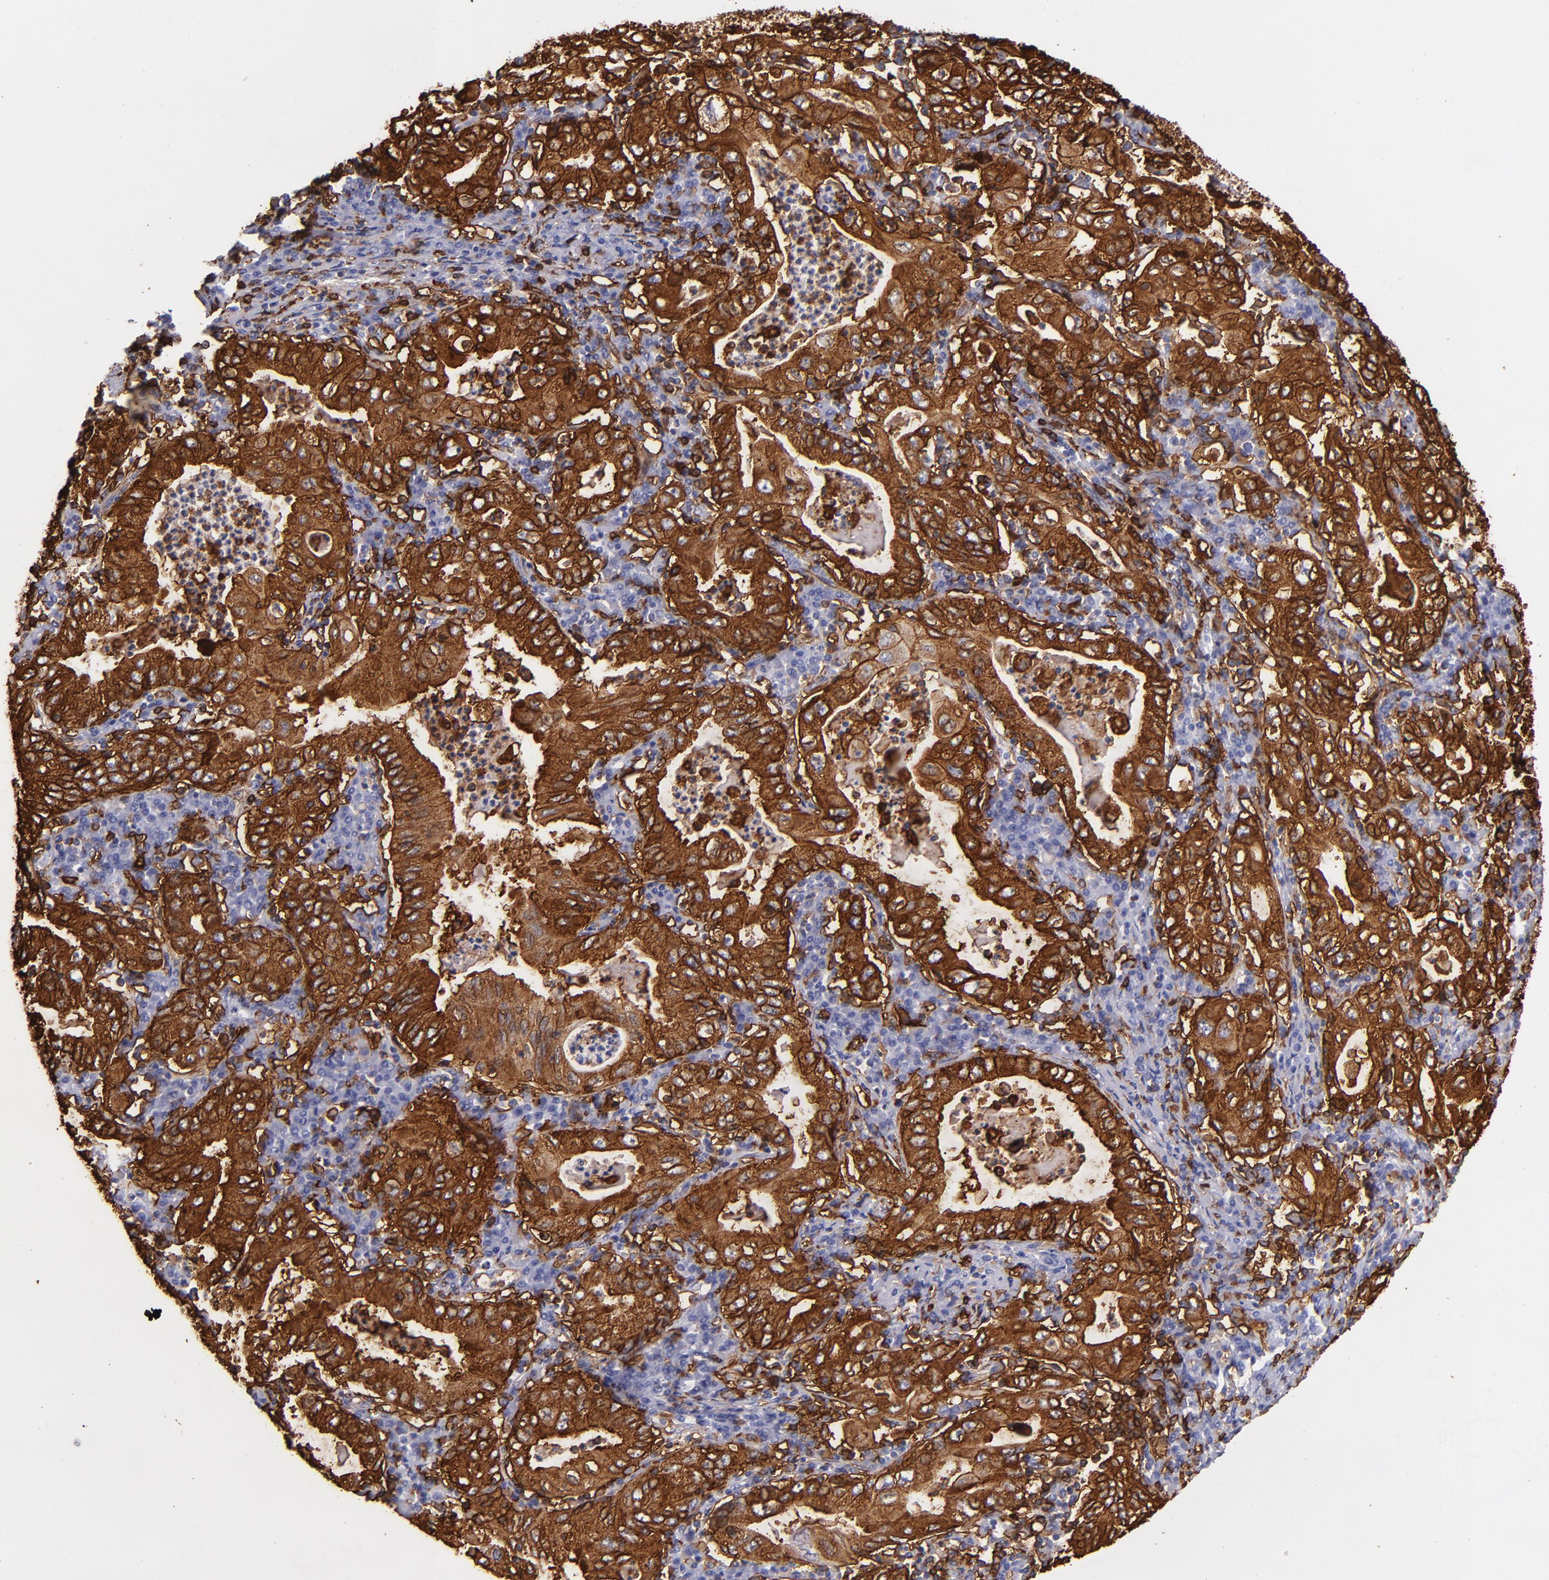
{"staining": {"intensity": "strong", "quantity": ">75%", "location": "cytoplasmic/membranous"}, "tissue": "stomach cancer", "cell_type": "Tumor cells", "image_type": "cancer", "snomed": [{"axis": "morphology", "description": "Normal tissue, NOS"}, {"axis": "morphology", "description": "Adenocarcinoma, NOS"}, {"axis": "topography", "description": "Esophagus"}, {"axis": "topography", "description": "Stomach, upper"}, {"axis": "topography", "description": "Peripheral nerve tissue"}], "caption": "Approximately >75% of tumor cells in stomach adenocarcinoma reveal strong cytoplasmic/membranous protein positivity as visualized by brown immunohistochemical staining.", "gene": "HLA-DRA", "patient": {"sex": "male", "age": 62}}